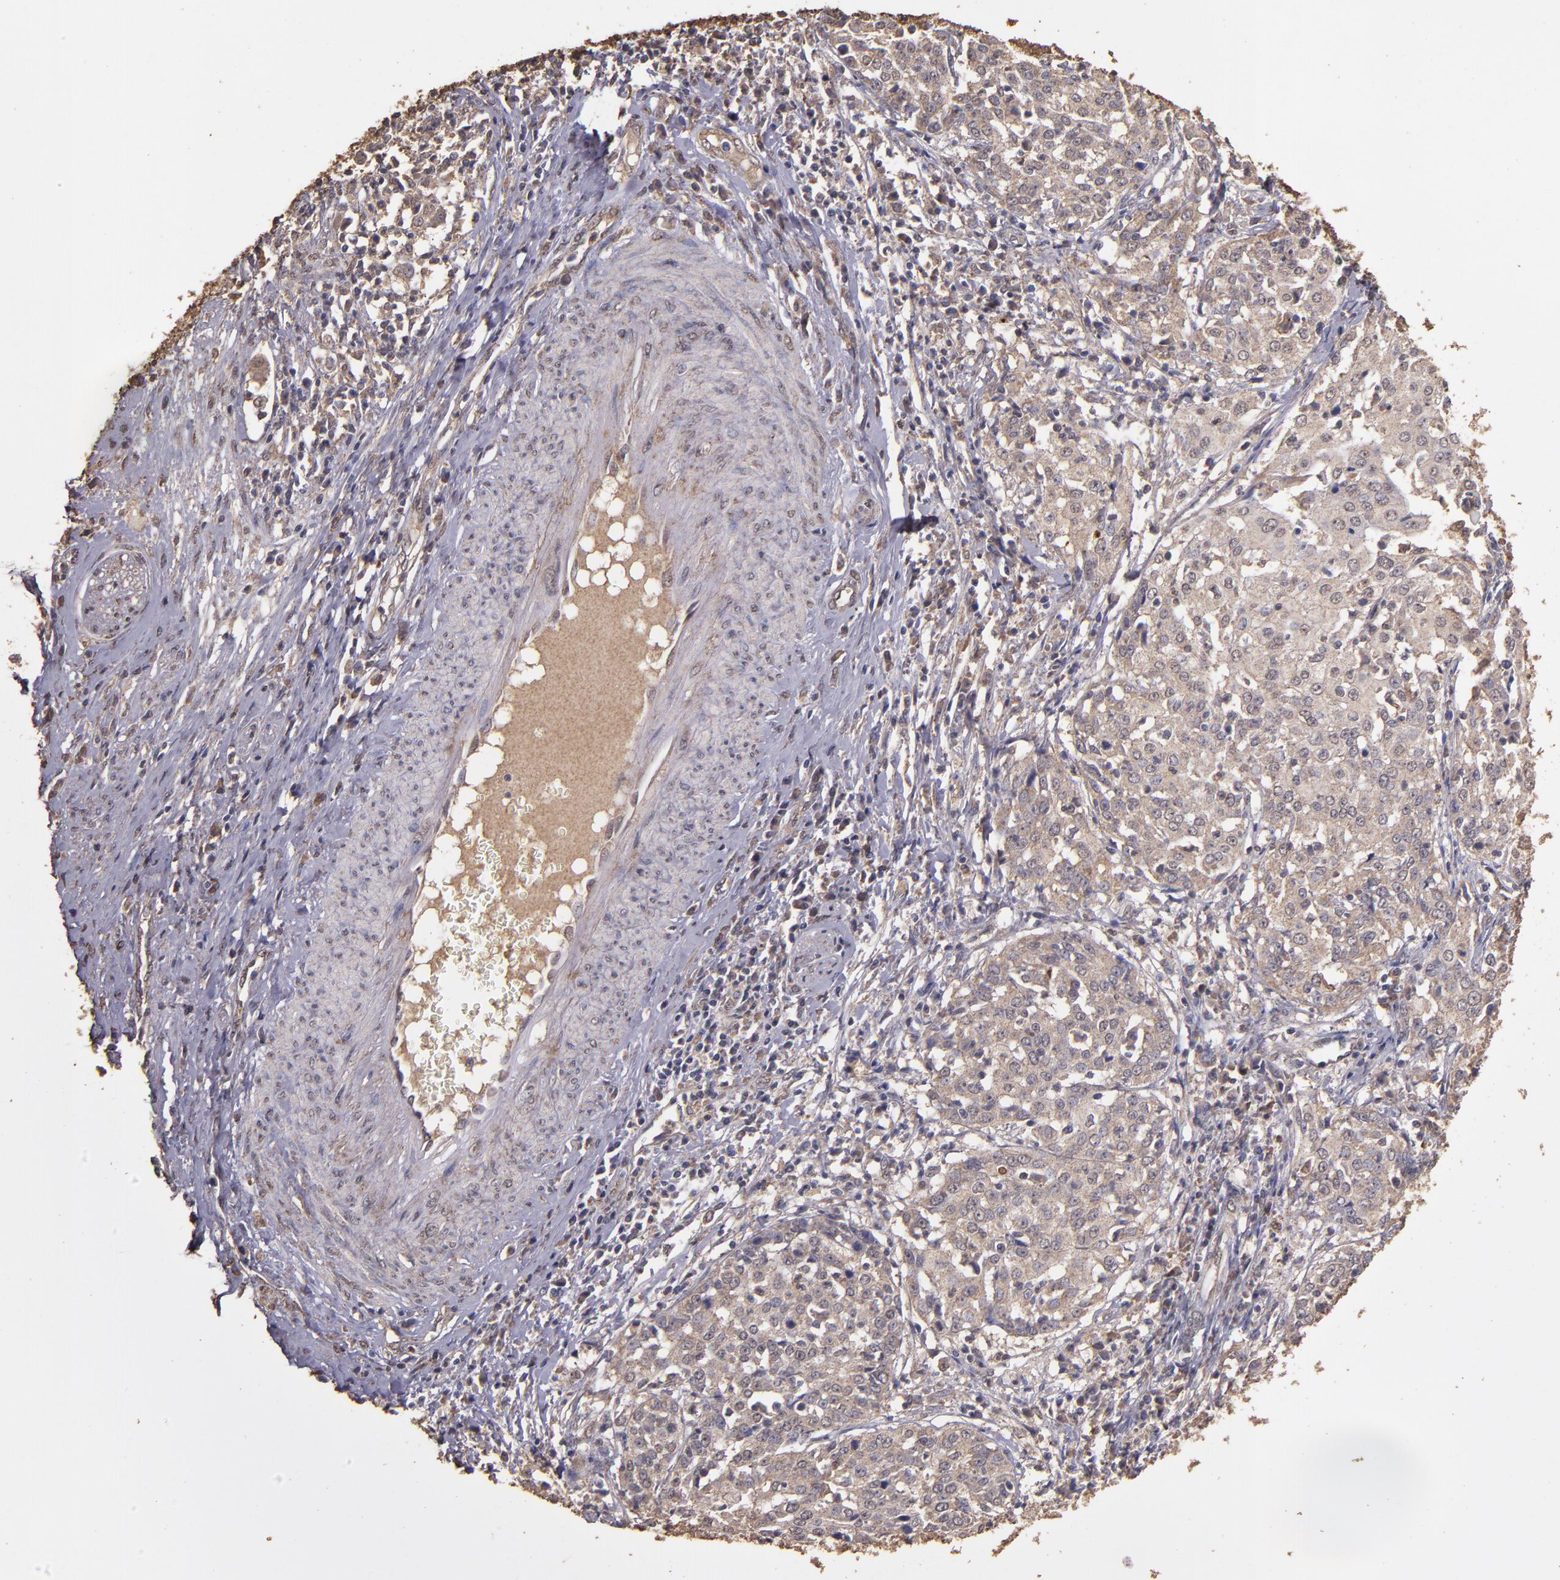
{"staining": {"intensity": "weak", "quantity": ">75%", "location": "cytoplasmic/membranous"}, "tissue": "cervical cancer", "cell_type": "Tumor cells", "image_type": "cancer", "snomed": [{"axis": "morphology", "description": "Squamous cell carcinoma, NOS"}, {"axis": "topography", "description": "Cervix"}], "caption": "Immunohistochemical staining of cervical cancer (squamous cell carcinoma) shows low levels of weak cytoplasmic/membranous protein positivity in approximately >75% of tumor cells. The protein of interest is shown in brown color, while the nuclei are stained blue.", "gene": "HECTD1", "patient": {"sex": "female", "age": 39}}